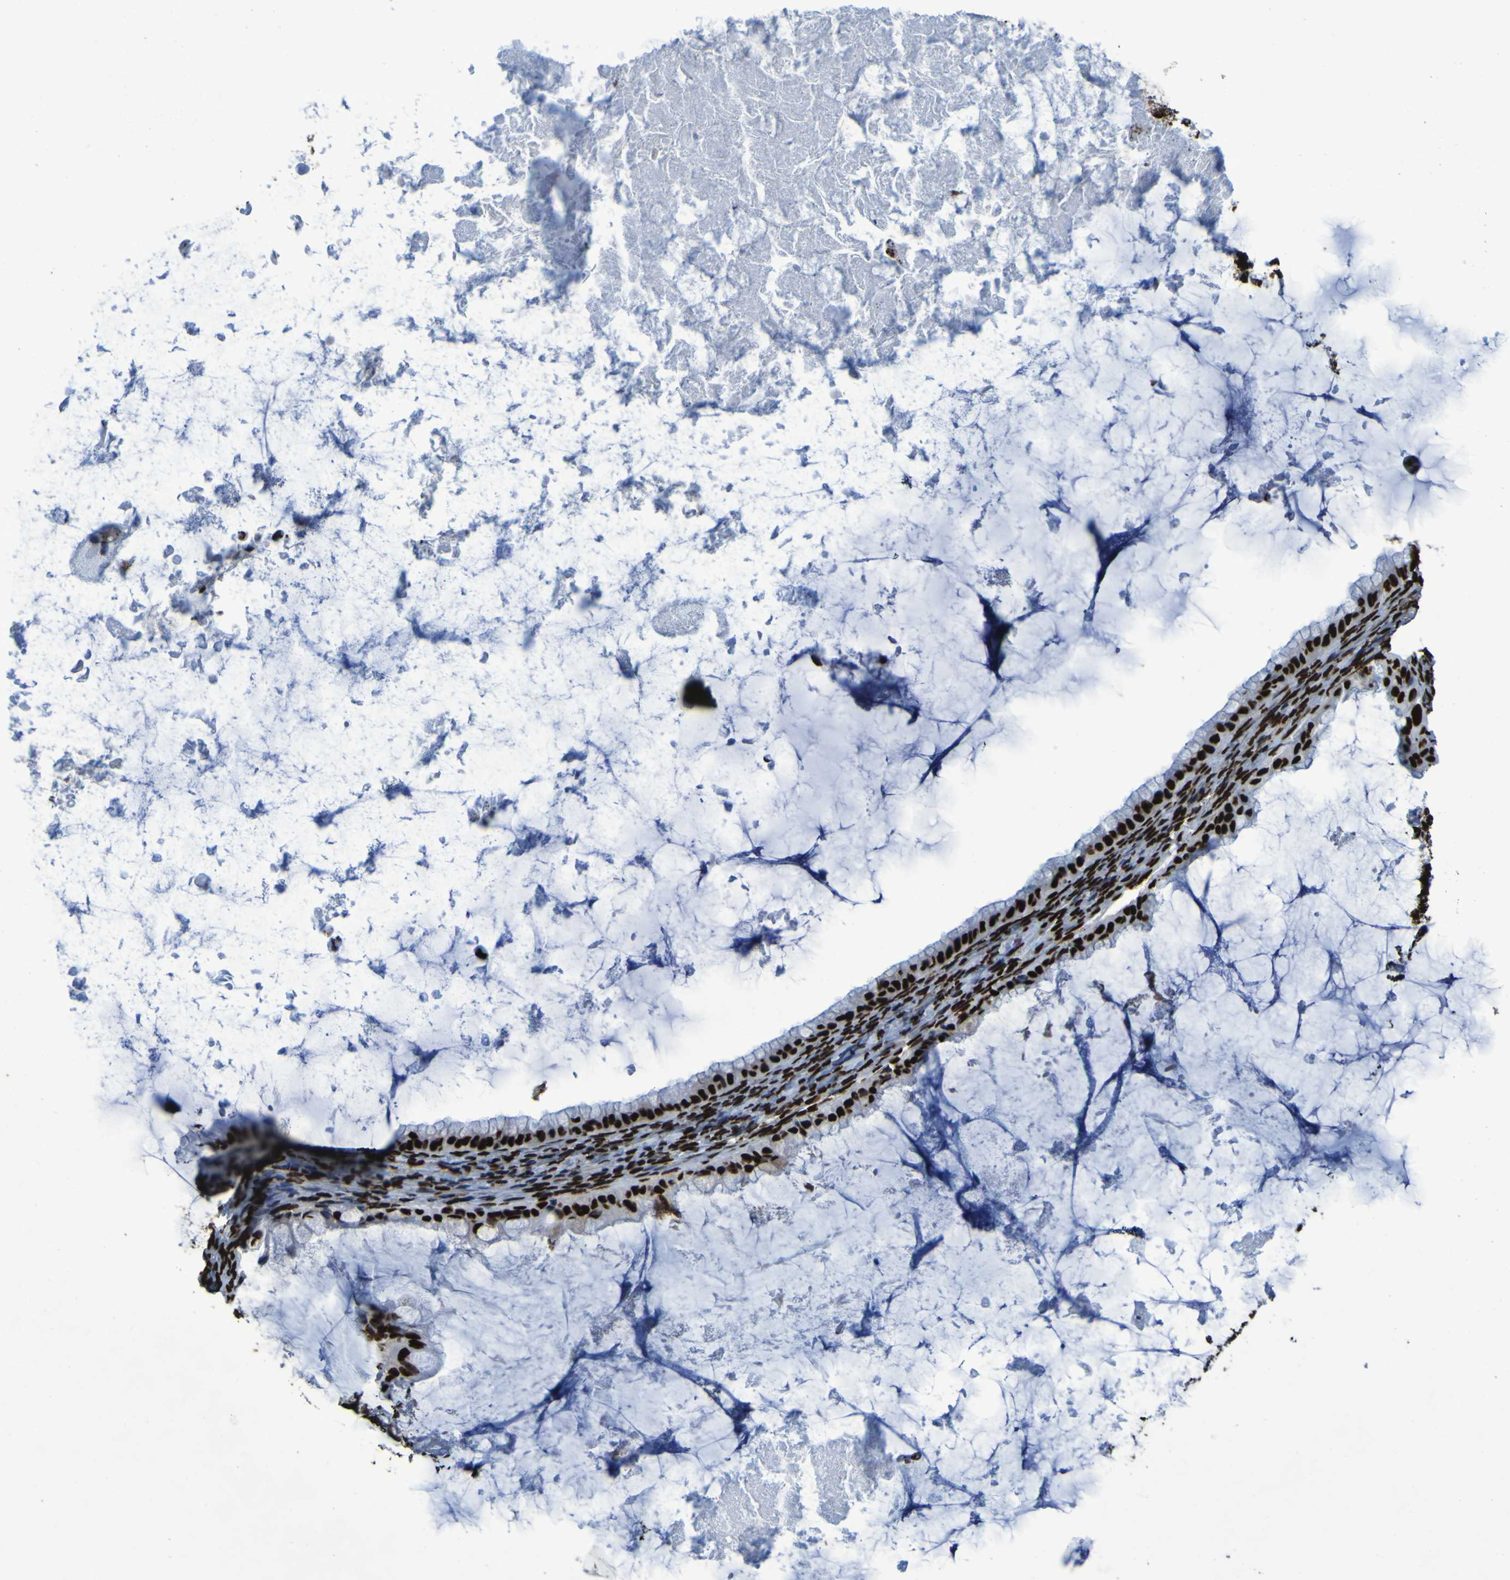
{"staining": {"intensity": "strong", "quantity": ">75%", "location": "nuclear"}, "tissue": "ovarian cancer", "cell_type": "Tumor cells", "image_type": "cancer", "snomed": [{"axis": "morphology", "description": "Cystadenocarcinoma, mucinous, NOS"}, {"axis": "topography", "description": "Ovary"}], "caption": "The histopathology image exhibits immunohistochemical staining of mucinous cystadenocarcinoma (ovarian). There is strong nuclear staining is appreciated in about >75% of tumor cells.", "gene": "NPM1", "patient": {"sex": "female", "age": 61}}